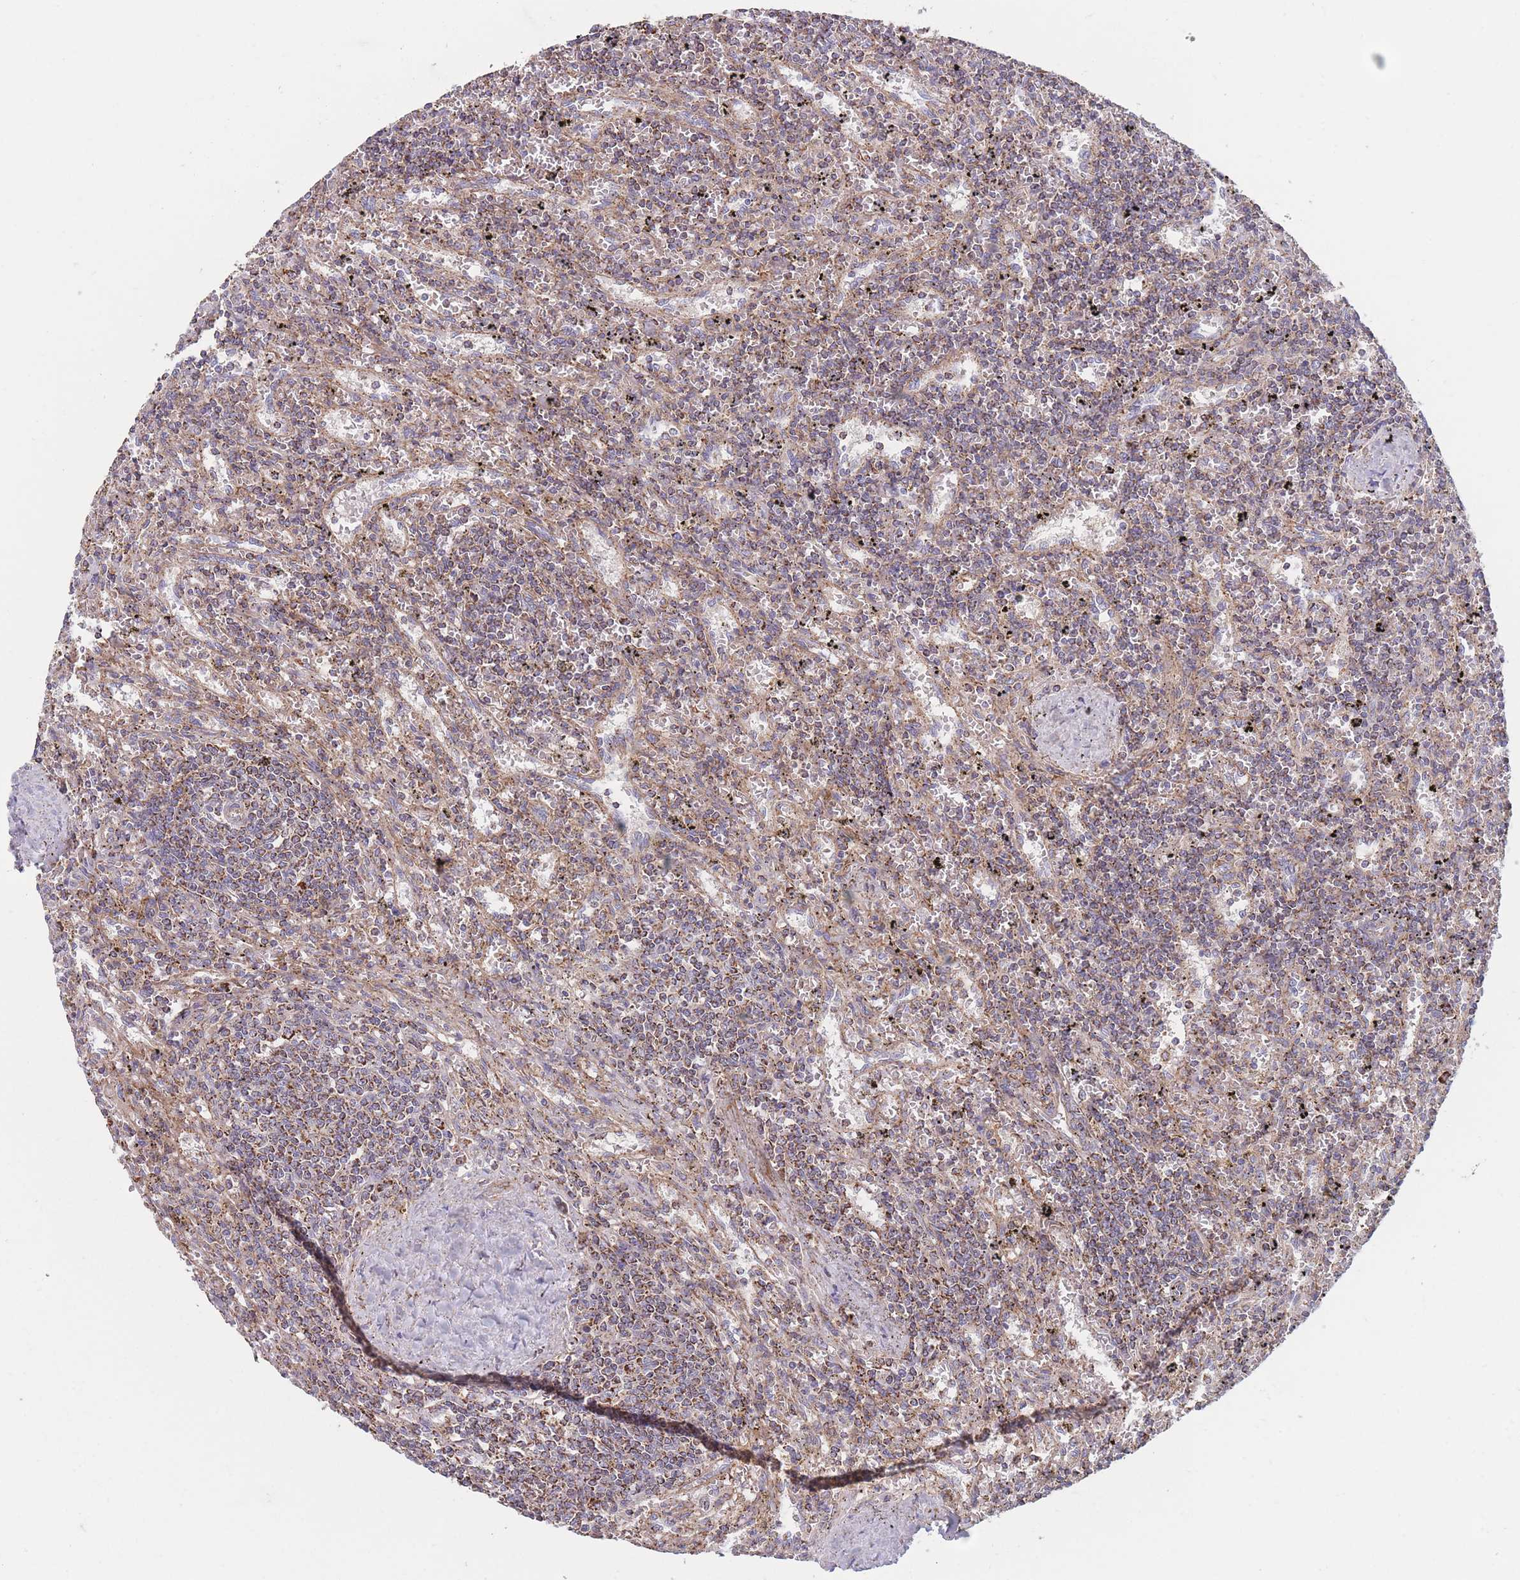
{"staining": {"intensity": "moderate", "quantity": ">75%", "location": "cytoplasmic/membranous"}, "tissue": "lymphoma", "cell_type": "Tumor cells", "image_type": "cancer", "snomed": [{"axis": "morphology", "description": "Malignant lymphoma, non-Hodgkin's type, Low grade"}, {"axis": "topography", "description": "Spleen"}], "caption": "Immunohistochemical staining of lymphoma displays medium levels of moderate cytoplasmic/membranous positivity in about >75% of tumor cells. The staining was performed using DAB (3,3'-diaminobenzidine), with brown indicating positive protein expression. Nuclei are stained blue with hematoxylin.", "gene": "KIF16B", "patient": {"sex": "male", "age": 76}}